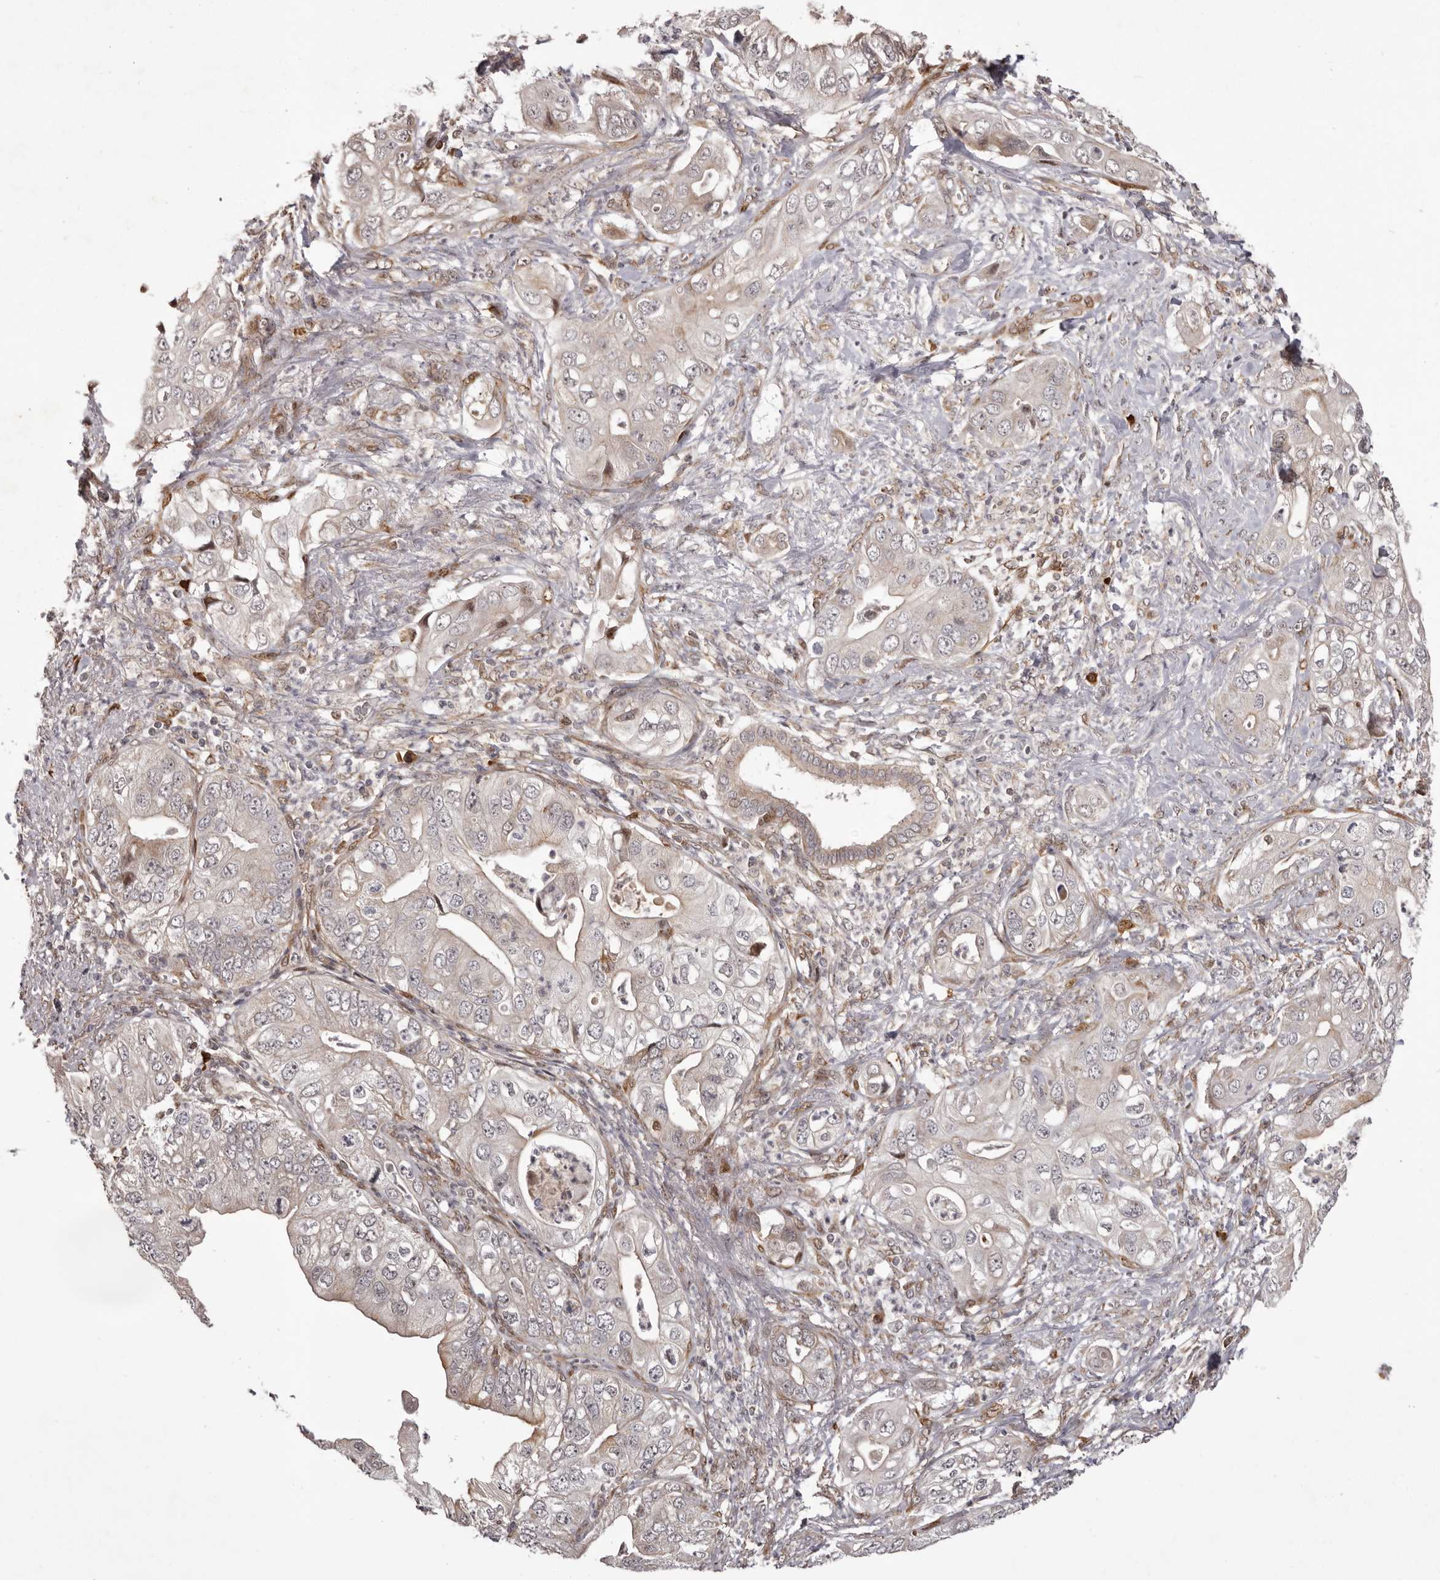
{"staining": {"intensity": "moderate", "quantity": "<25%", "location": "cytoplasmic/membranous"}, "tissue": "pancreatic cancer", "cell_type": "Tumor cells", "image_type": "cancer", "snomed": [{"axis": "morphology", "description": "Adenocarcinoma, NOS"}, {"axis": "topography", "description": "Pancreas"}], "caption": "DAB (3,3'-diaminobenzidine) immunohistochemical staining of adenocarcinoma (pancreatic) shows moderate cytoplasmic/membranous protein expression in about <25% of tumor cells. The staining was performed using DAB to visualize the protein expression in brown, while the nuclei were stained in blue with hematoxylin (Magnification: 20x).", "gene": "GFOD1", "patient": {"sex": "female", "age": 78}}